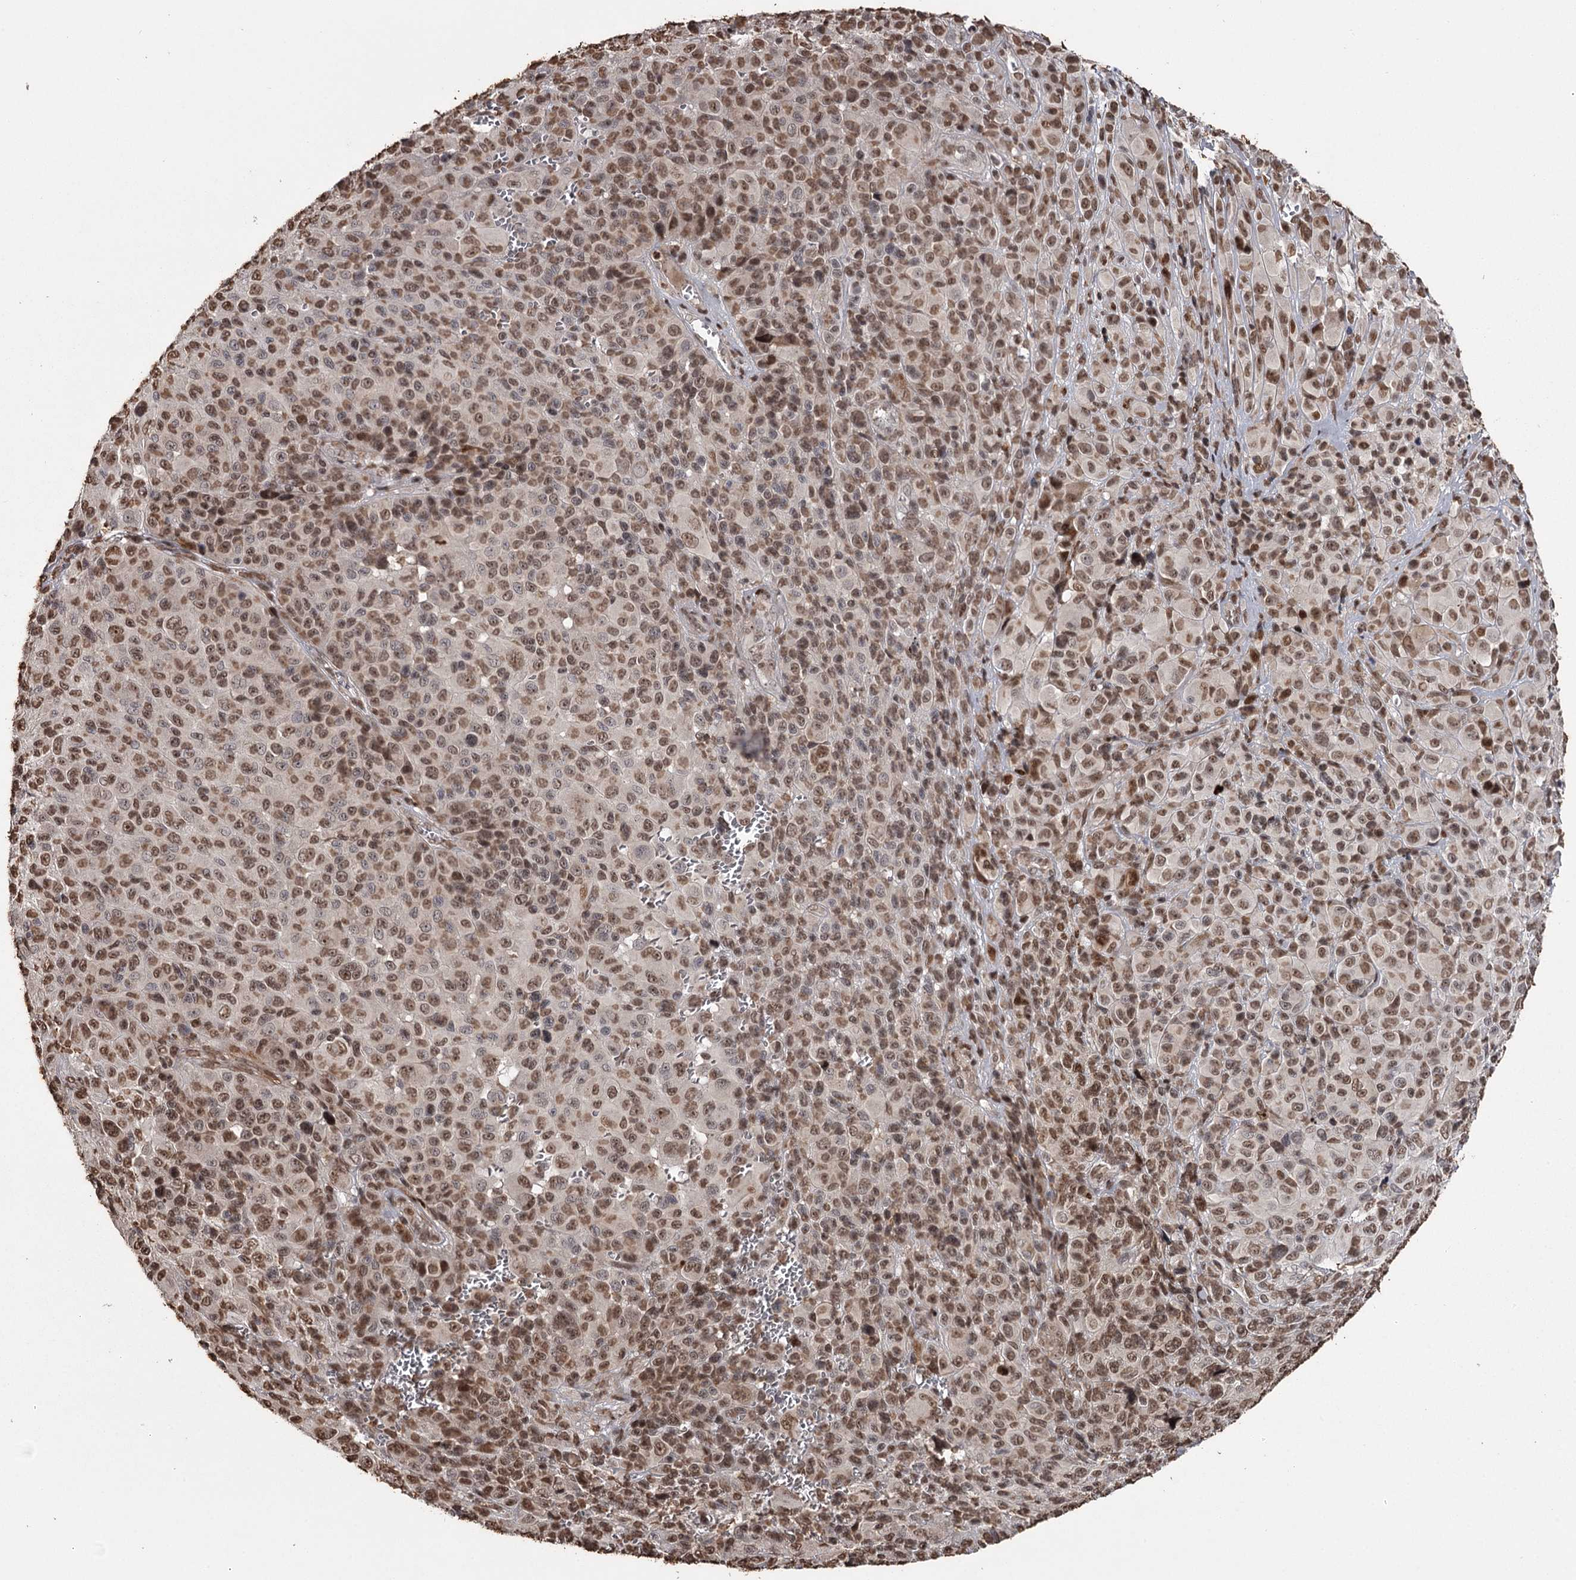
{"staining": {"intensity": "moderate", "quantity": ">75%", "location": "nuclear"}, "tissue": "melanoma", "cell_type": "Tumor cells", "image_type": "cancer", "snomed": [{"axis": "morphology", "description": "Malignant melanoma, NOS"}, {"axis": "topography", "description": "Skin of trunk"}], "caption": "A photomicrograph of human melanoma stained for a protein exhibits moderate nuclear brown staining in tumor cells.", "gene": "THYN1", "patient": {"sex": "male", "age": 71}}